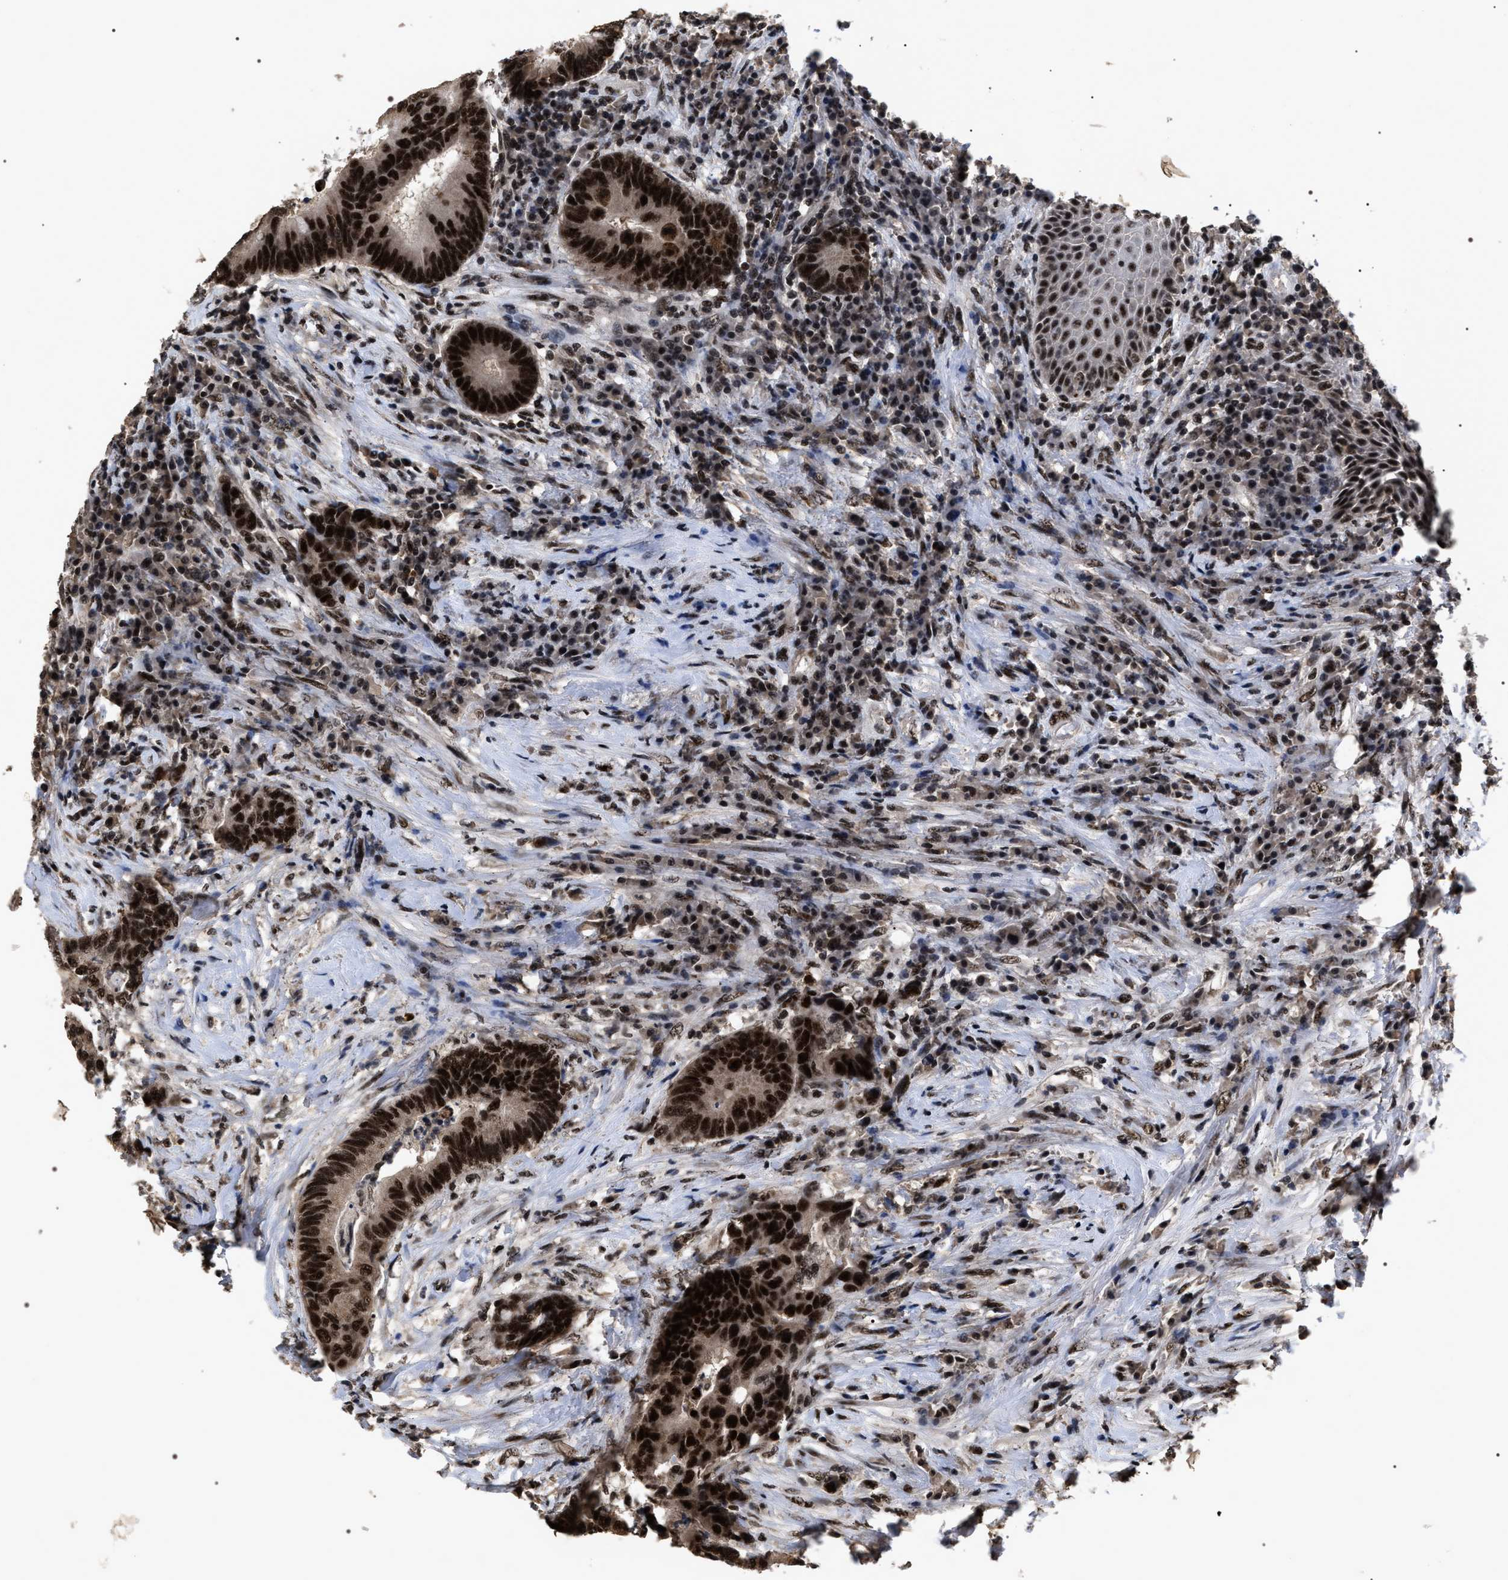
{"staining": {"intensity": "strong", "quantity": ">75%", "location": "nuclear"}, "tissue": "colorectal cancer", "cell_type": "Tumor cells", "image_type": "cancer", "snomed": [{"axis": "morphology", "description": "Adenocarcinoma, NOS"}, {"axis": "topography", "description": "Rectum"}, {"axis": "topography", "description": "Anal"}], "caption": "Approximately >75% of tumor cells in colorectal cancer demonstrate strong nuclear protein positivity as visualized by brown immunohistochemical staining.", "gene": "RRP1B", "patient": {"sex": "female", "age": 89}}